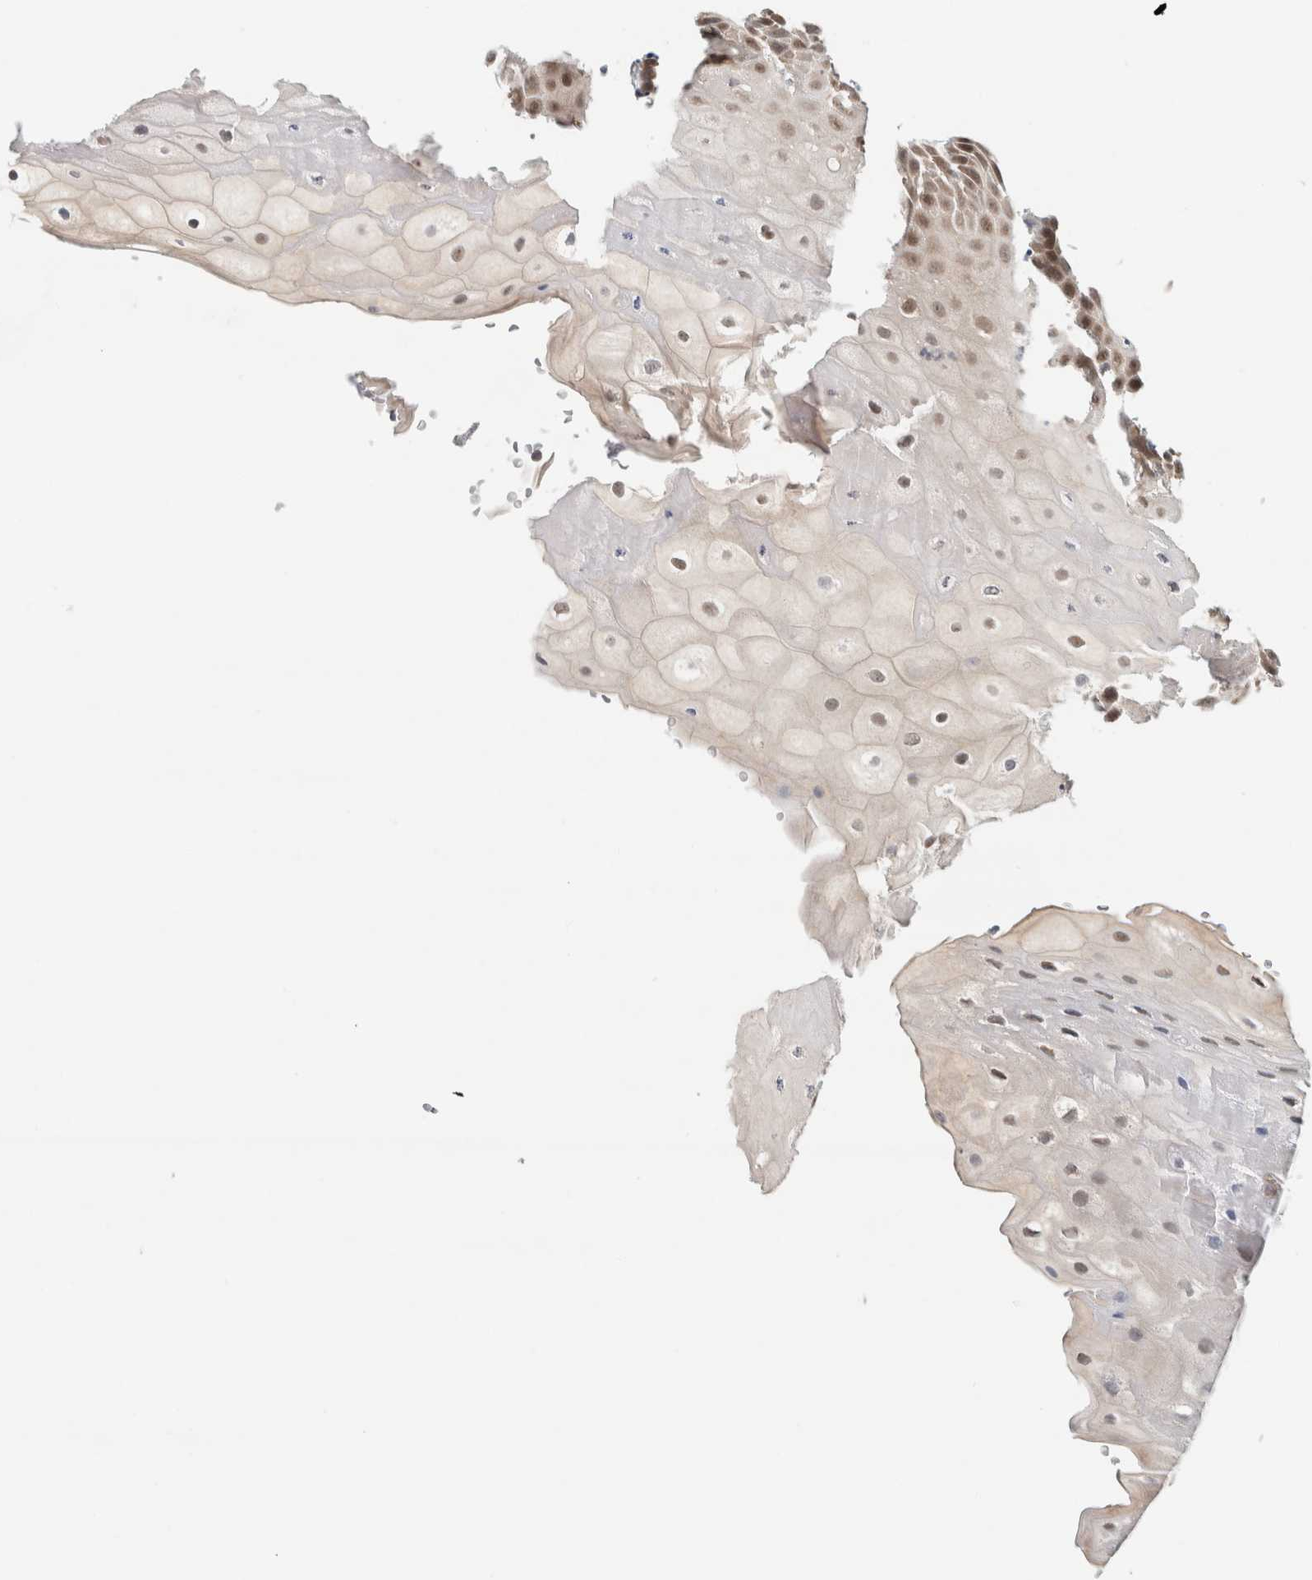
{"staining": {"intensity": "moderate", "quantity": "25%-75%", "location": "nuclear"}, "tissue": "oral mucosa", "cell_type": "Squamous epithelial cells", "image_type": "normal", "snomed": [{"axis": "morphology", "description": "Normal tissue, NOS"}, {"axis": "topography", "description": "Oral tissue"}], "caption": "The histopathology image exhibits immunohistochemical staining of benign oral mucosa. There is moderate nuclear staining is appreciated in about 25%-75% of squamous epithelial cells. The protein of interest is shown in brown color, while the nuclei are stained blue.", "gene": "EIF4G3", "patient": {"sex": "female", "age": 76}}